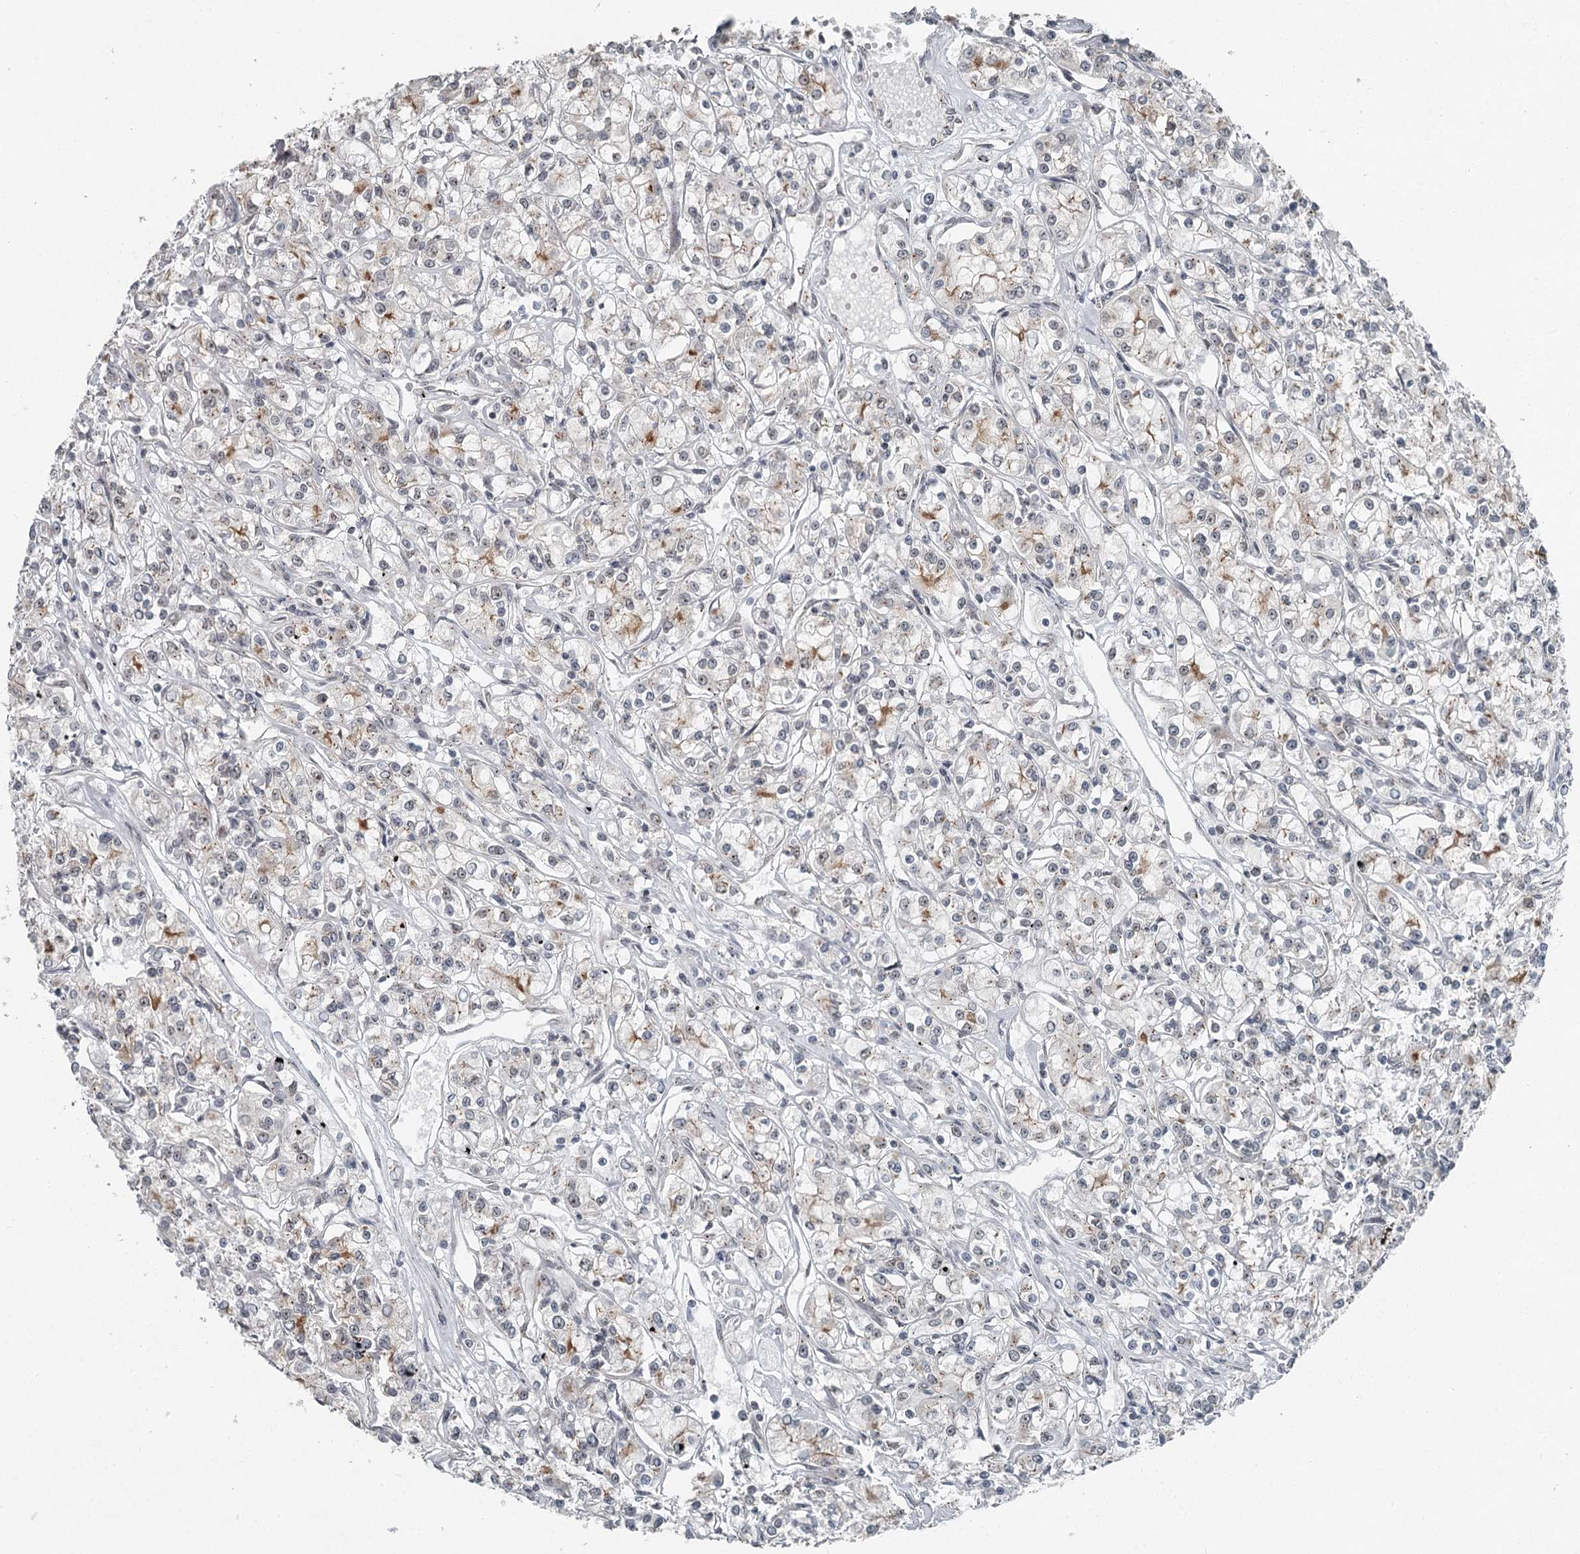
{"staining": {"intensity": "moderate", "quantity": "<25%", "location": "cytoplasmic/membranous"}, "tissue": "renal cancer", "cell_type": "Tumor cells", "image_type": "cancer", "snomed": [{"axis": "morphology", "description": "Adenocarcinoma, NOS"}, {"axis": "topography", "description": "Kidney"}], "caption": "A low amount of moderate cytoplasmic/membranous expression is identified in approximately <25% of tumor cells in adenocarcinoma (renal) tissue. (IHC, brightfield microscopy, high magnification).", "gene": "EXOSC1", "patient": {"sex": "female", "age": 59}}